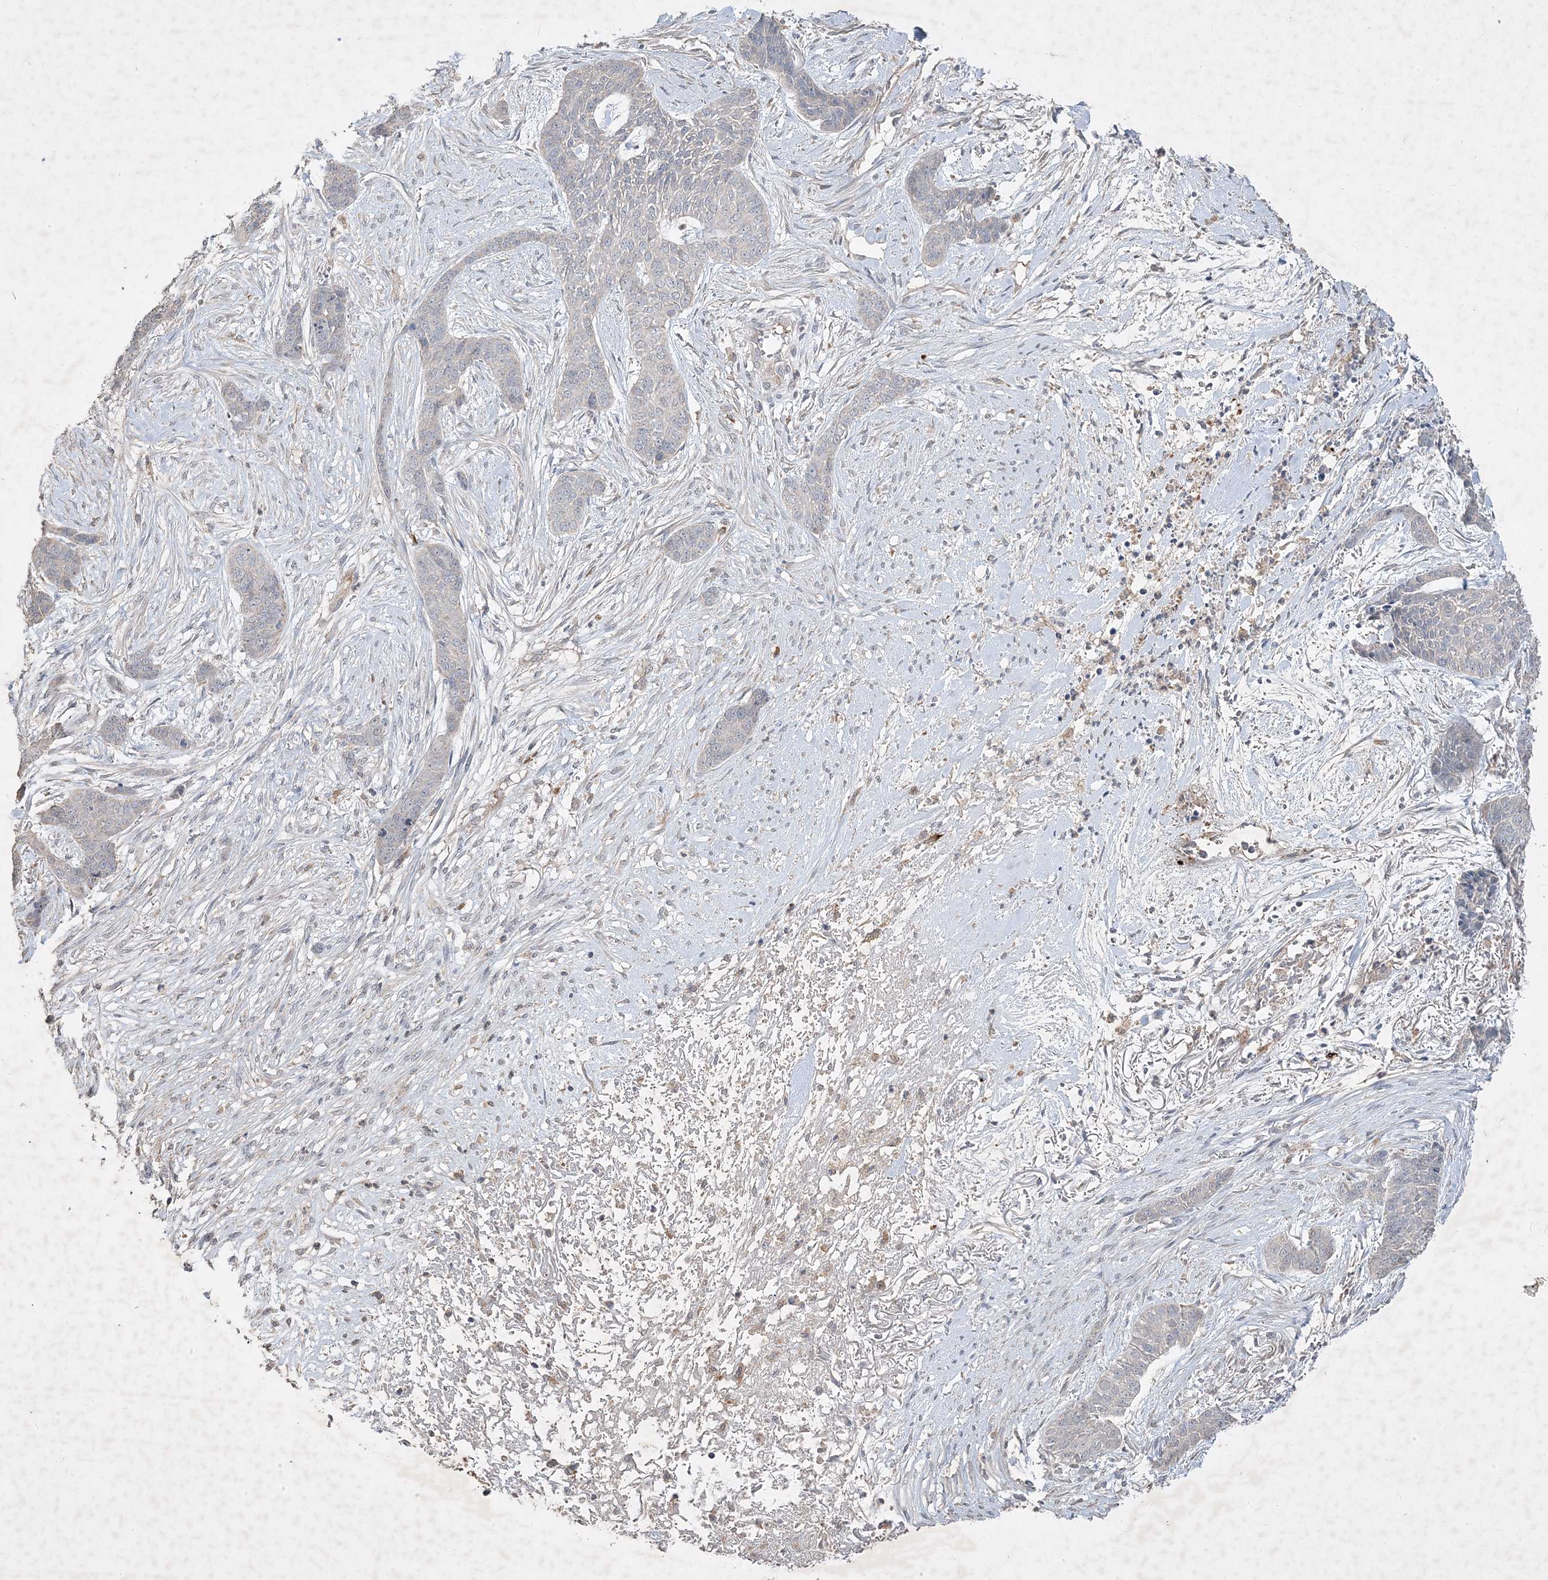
{"staining": {"intensity": "negative", "quantity": "none", "location": "none"}, "tissue": "skin cancer", "cell_type": "Tumor cells", "image_type": "cancer", "snomed": [{"axis": "morphology", "description": "Basal cell carcinoma"}, {"axis": "topography", "description": "Skin"}], "caption": "Tumor cells are negative for protein expression in human skin basal cell carcinoma.", "gene": "RGL4", "patient": {"sex": "female", "age": 64}}